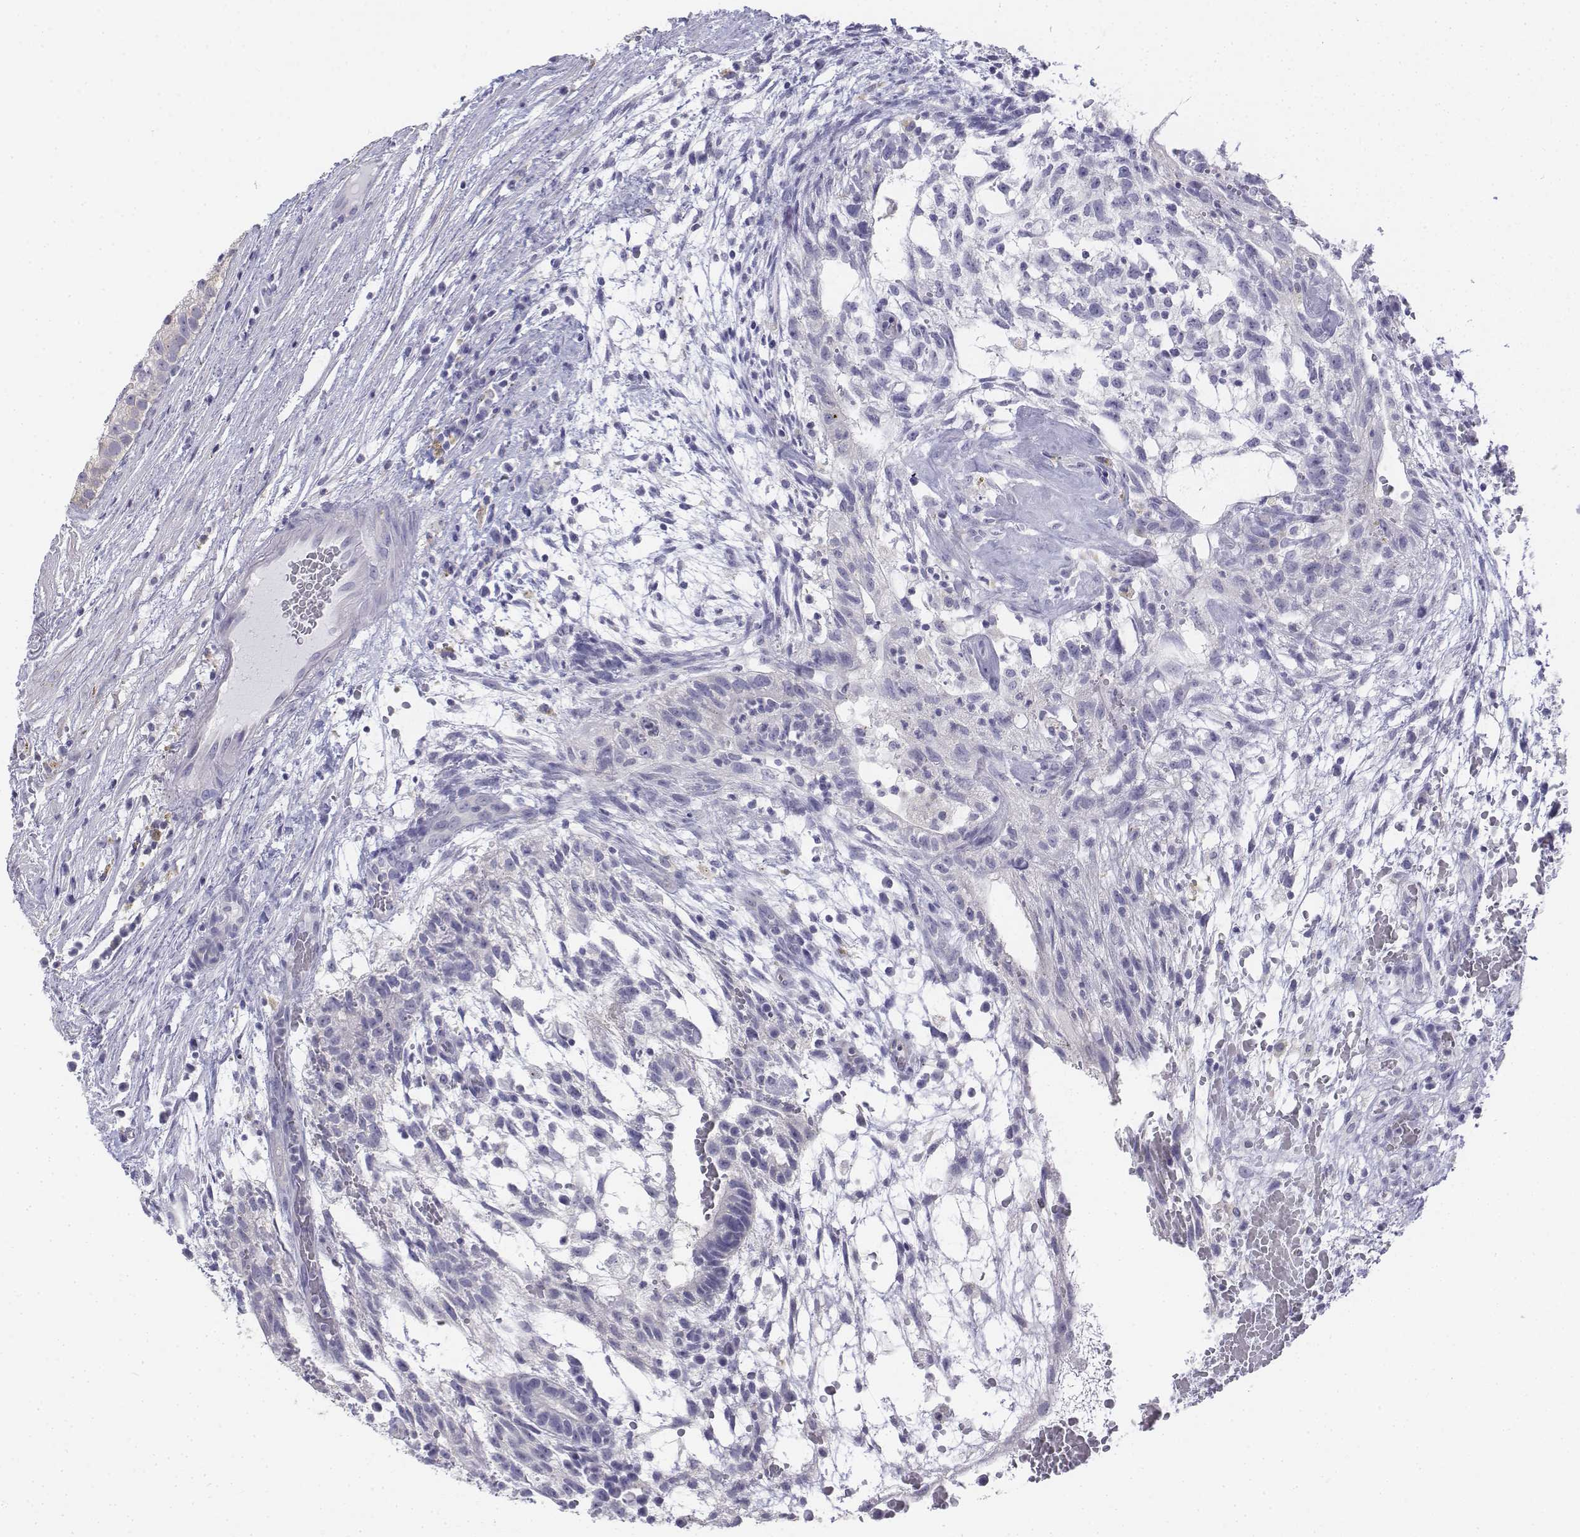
{"staining": {"intensity": "negative", "quantity": "none", "location": "none"}, "tissue": "testis cancer", "cell_type": "Tumor cells", "image_type": "cancer", "snomed": [{"axis": "morphology", "description": "Normal tissue, NOS"}, {"axis": "morphology", "description": "Carcinoma, Embryonal, NOS"}, {"axis": "topography", "description": "Testis"}], "caption": "This is an immunohistochemistry (IHC) histopathology image of human testis cancer (embryonal carcinoma). There is no positivity in tumor cells.", "gene": "LGSN", "patient": {"sex": "male", "age": 32}}